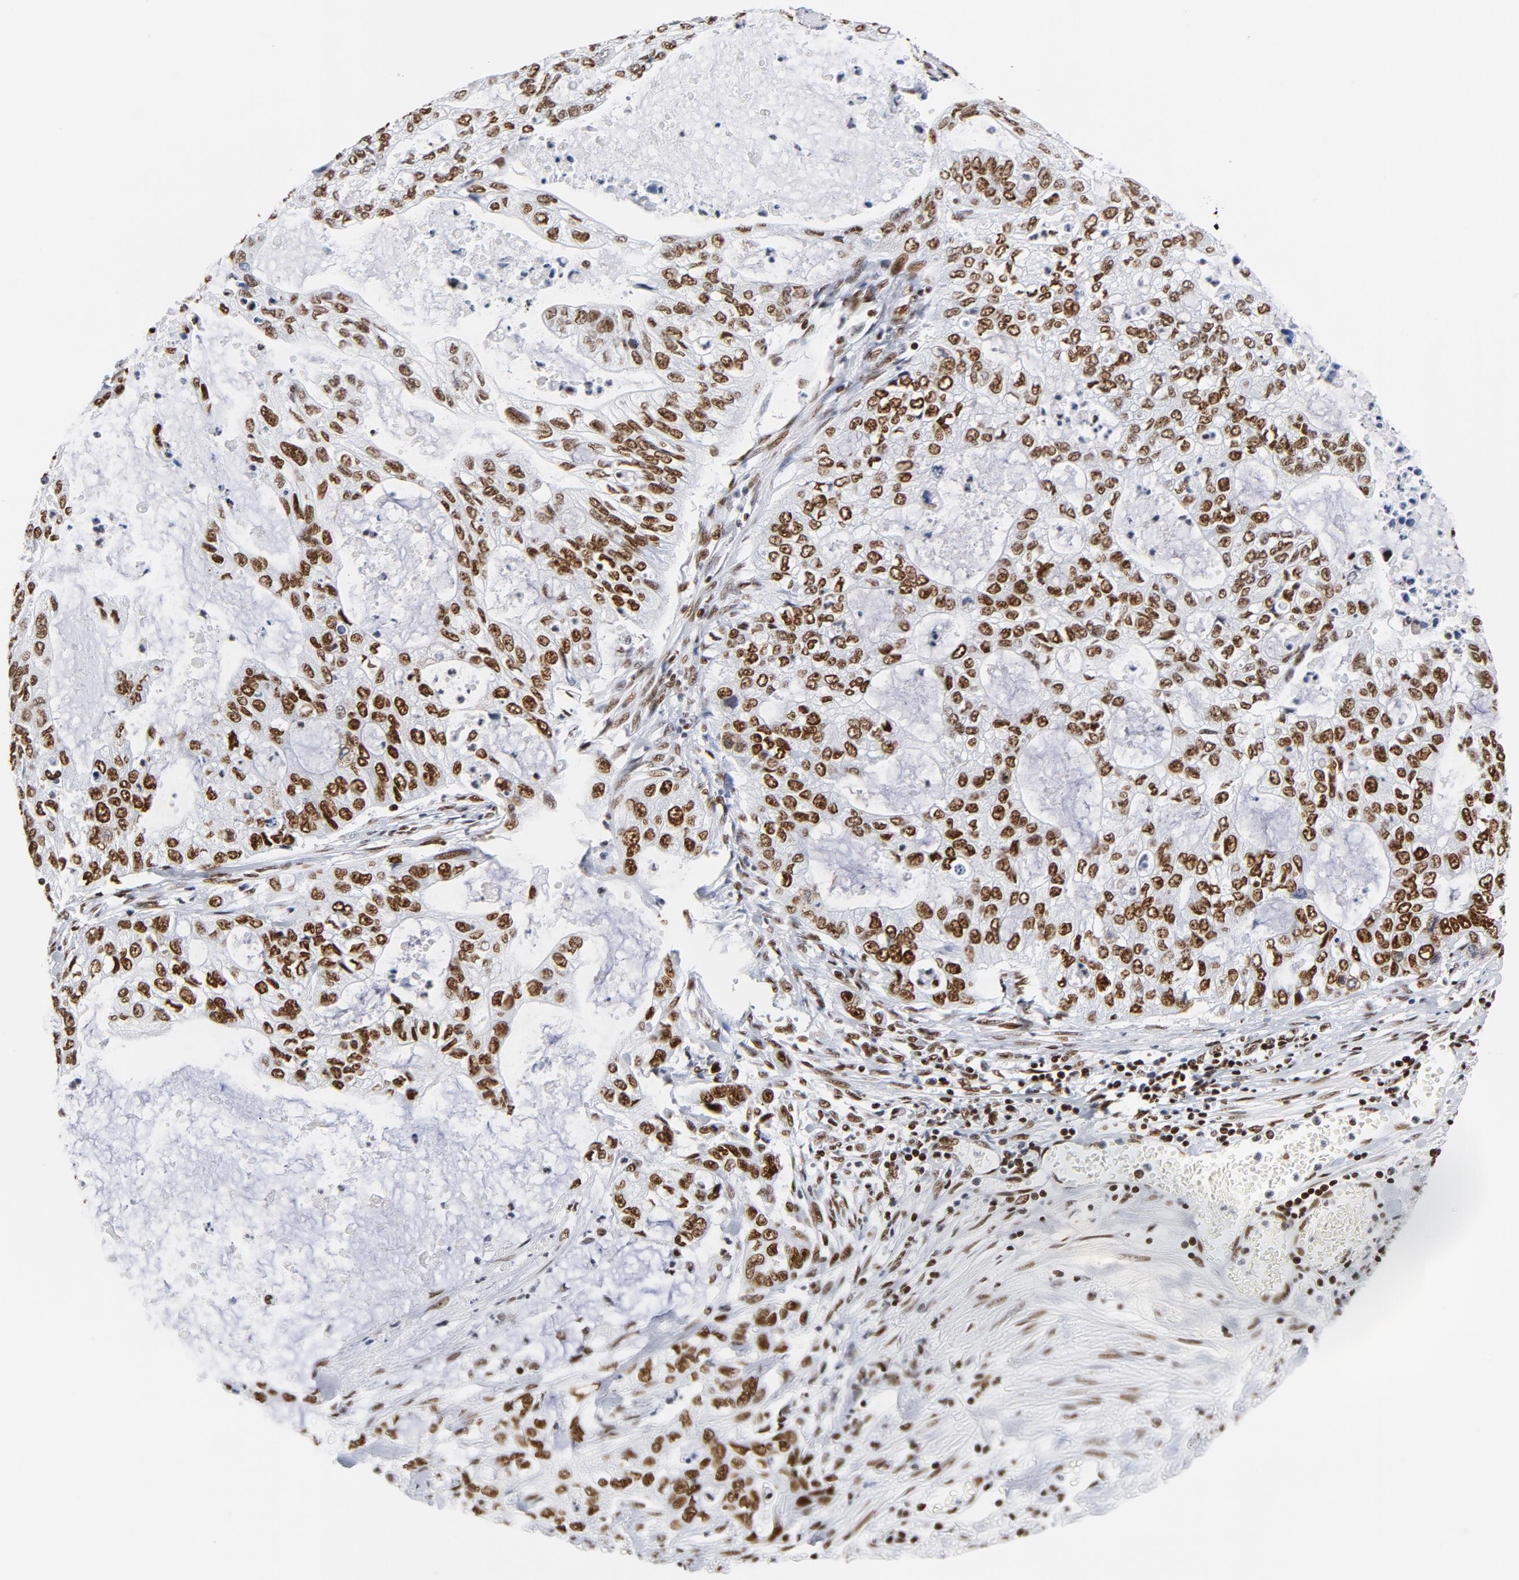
{"staining": {"intensity": "strong", "quantity": ">75%", "location": "nuclear"}, "tissue": "stomach cancer", "cell_type": "Tumor cells", "image_type": "cancer", "snomed": [{"axis": "morphology", "description": "Adenocarcinoma, NOS"}, {"axis": "topography", "description": "Stomach, upper"}], "caption": "Stomach adenocarcinoma stained with a protein marker demonstrates strong staining in tumor cells.", "gene": "XRCC5", "patient": {"sex": "female", "age": 52}}